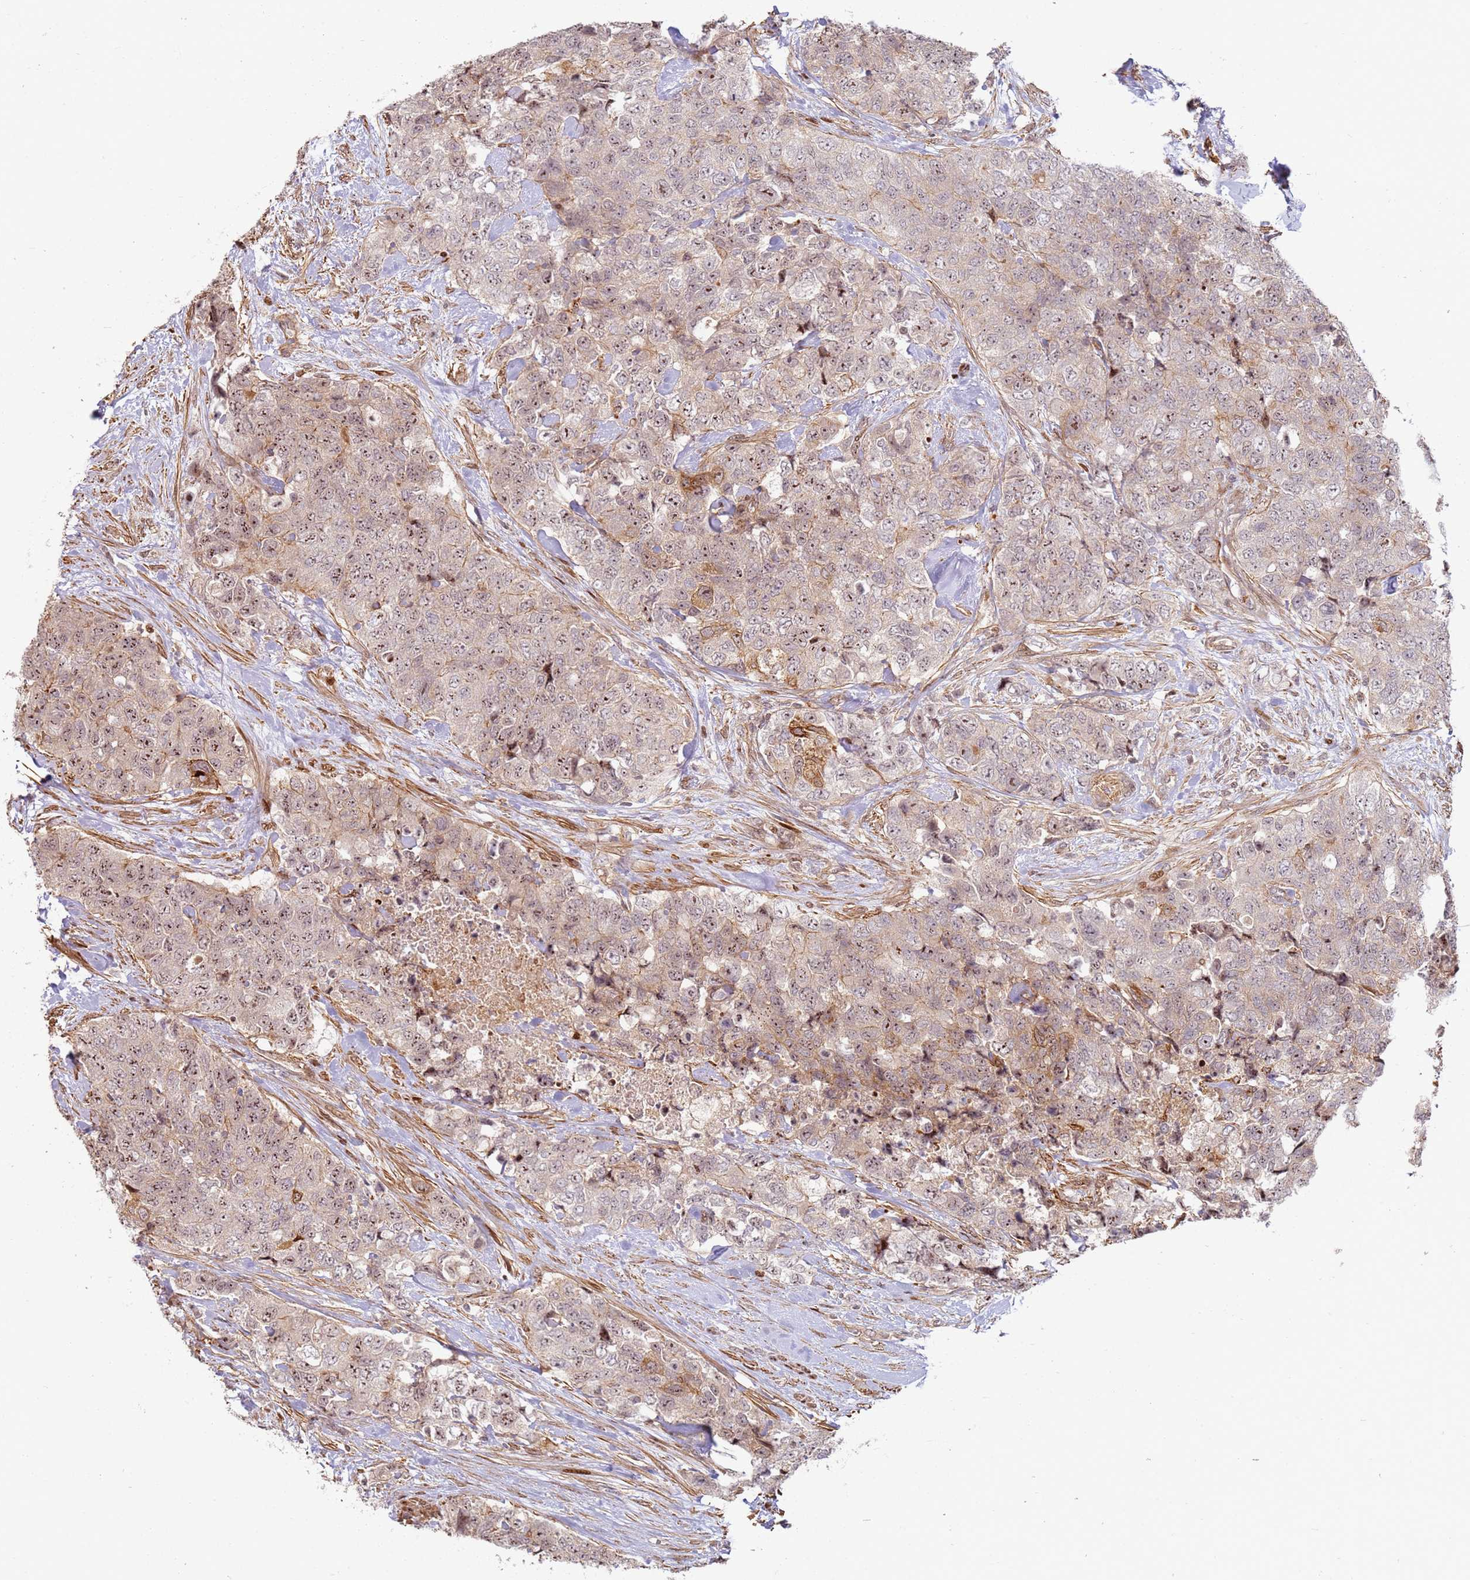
{"staining": {"intensity": "weak", "quantity": "25%-75%", "location": "nuclear"}, "tissue": "urothelial cancer", "cell_type": "Tumor cells", "image_type": "cancer", "snomed": [{"axis": "morphology", "description": "Urothelial carcinoma, High grade"}, {"axis": "topography", "description": "Urinary bladder"}], "caption": "Protein expression analysis of urothelial carcinoma (high-grade) reveals weak nuclear staining in approximately 25%-75% of tumor cells. The protein is stained brown, and the nuclei are stained in blue (DAB (3,3'-diaminobenzidine) IHC with brightfield microscopy, high magnification).", "gene": "TMEM233", "patient": {"sex": "female", "age": 78}}